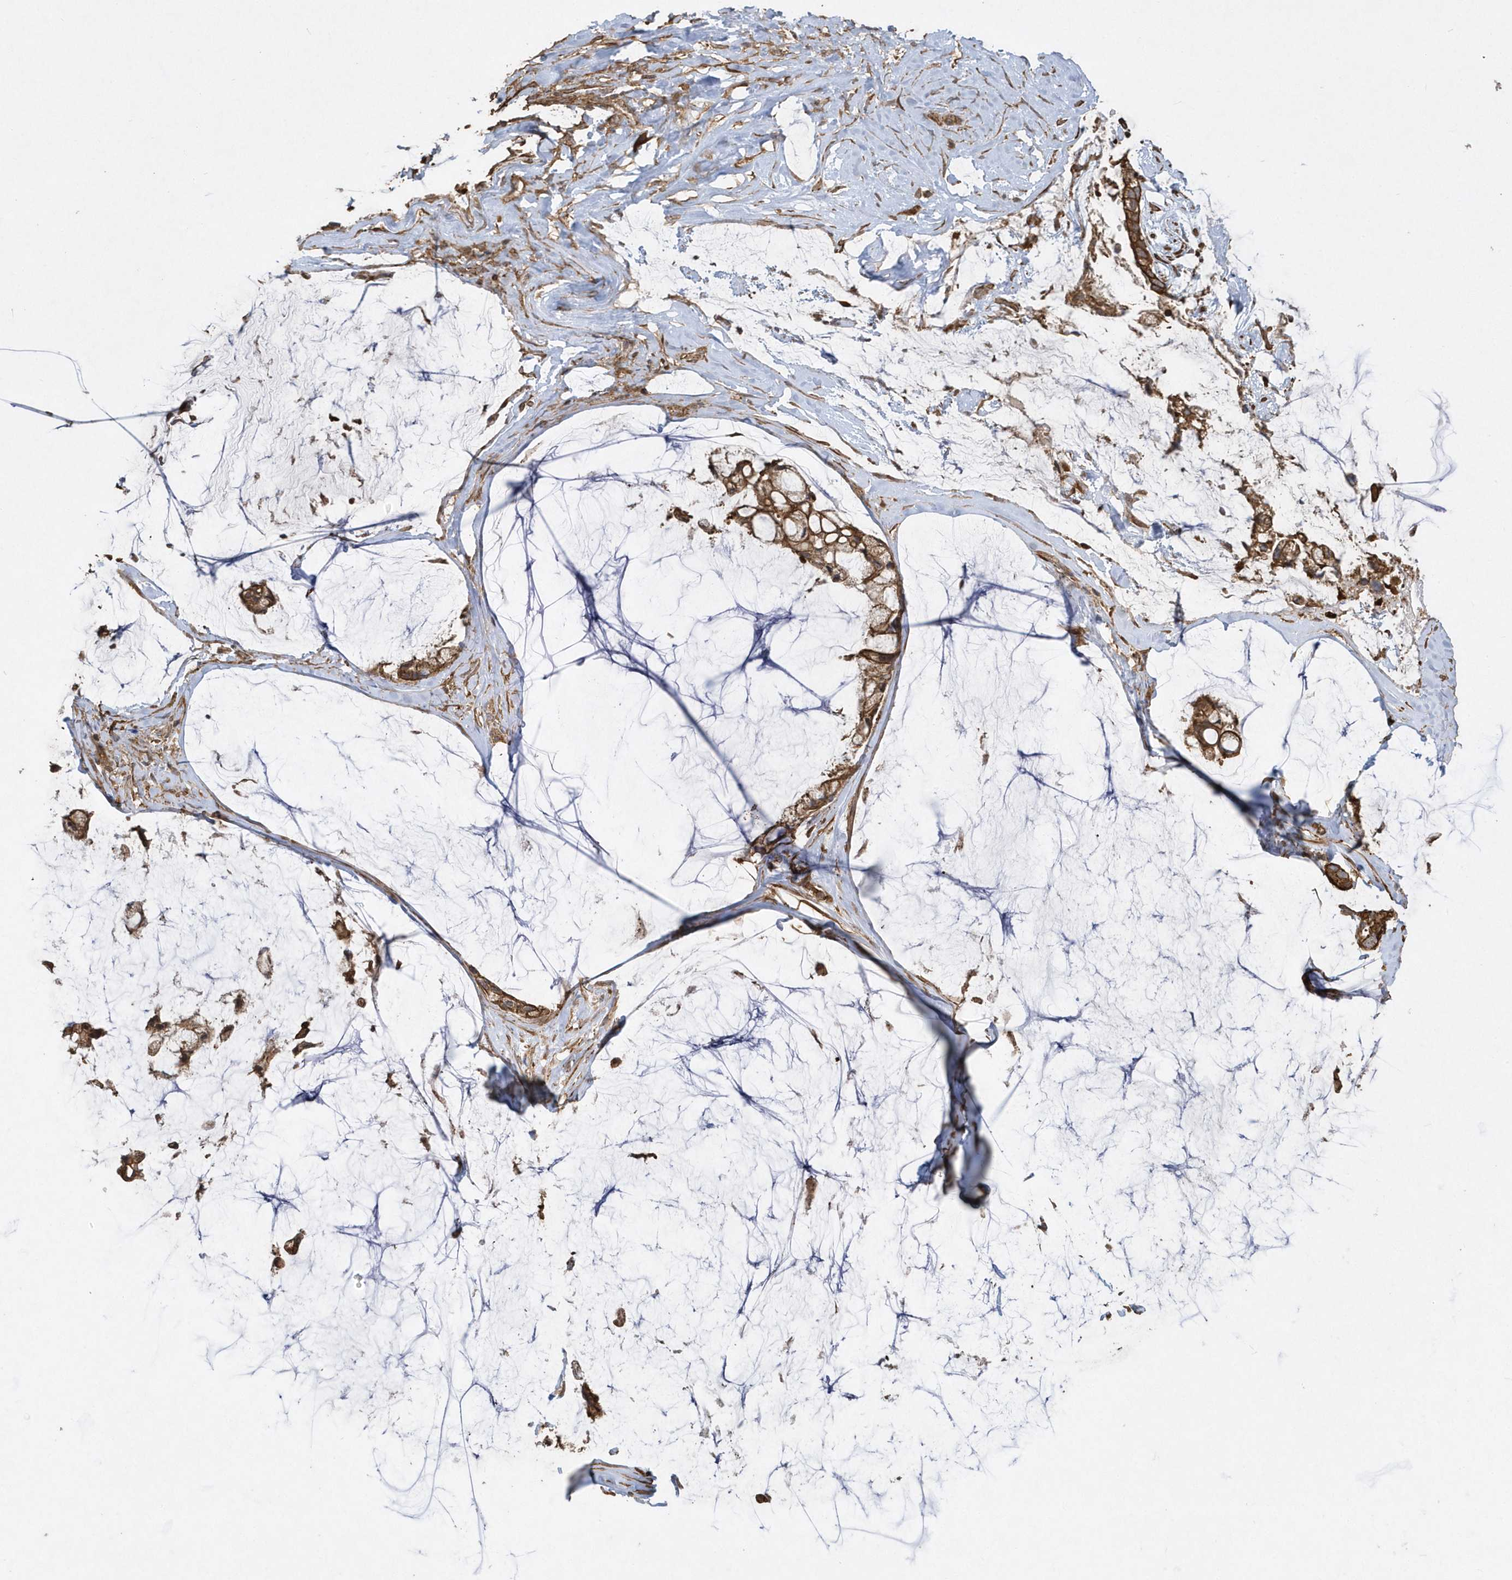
{"staining": {"intensity": "moderate", "quantity": ">75%", "location": "cytoplasmic/membranous"}, "tissue": "ovarian cancer", "cell_type": "Tumor cells", "image_type": "cancer", "snomed": [{"axis": "morphology", "description": "Cystadenocarcinoma, mucinous, NOS"}, {"axis": "topography", "description": "Ovary"}], "caption": "The immunohistochemical stain shows moderate cytoplasmic/membranous expression in tumor cells of ovarian mucinous cystadenocarcinoma tissue. (Stains: DAB (3,3'-diaminobenzidine) in brown, nuclei in blue, Microscopy: brightfield microscopy at high magnification).", "gene": "SENP8", "patient": {"sex": "female", "age": 39}}